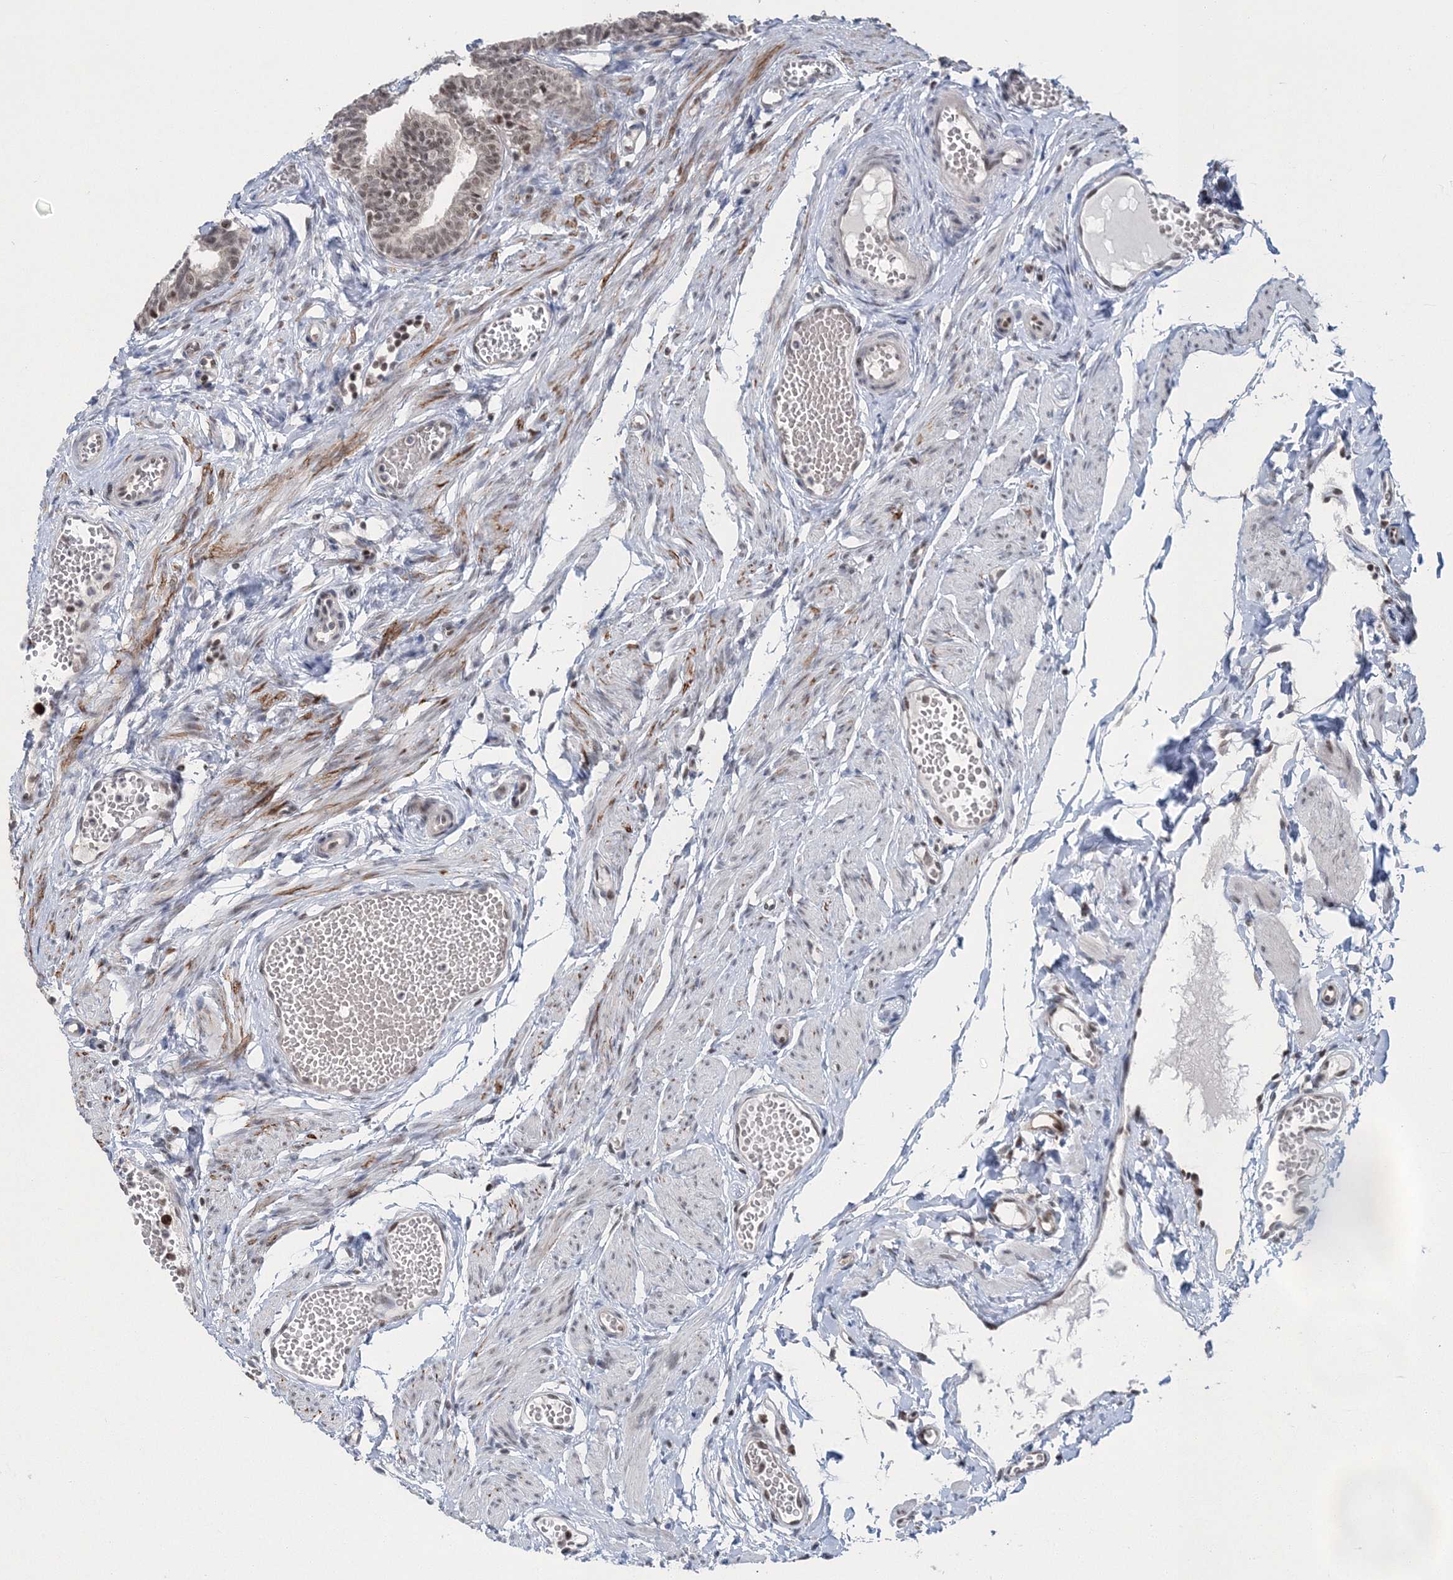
{"staining": {"intensity": "moderate", "quantity": "<25%", "location": "nuclear"}, "tissue": "fallopian tube", "cell_type": "Glandular cells", "image_type": "normal", "snomed": [{"axis": "morphology", "description": "Normal tissue, NOS"}, {"axis": "topography", "description": "Fallopian tube"}, {"axis": "topography", "description": "Ovary"}], "caption": "Immunohistochemistry photomicrograph of unremarkable fallopian tube: human fallopian tube stained using immunohistochemistry (IHC) displays low levels of moderate protein expression localized specifically in the nuclear of glandular cells, appearing as a nuclear brown color.", "gene": "PDS5A", "patient": {"sex": "female", "age": 23}}